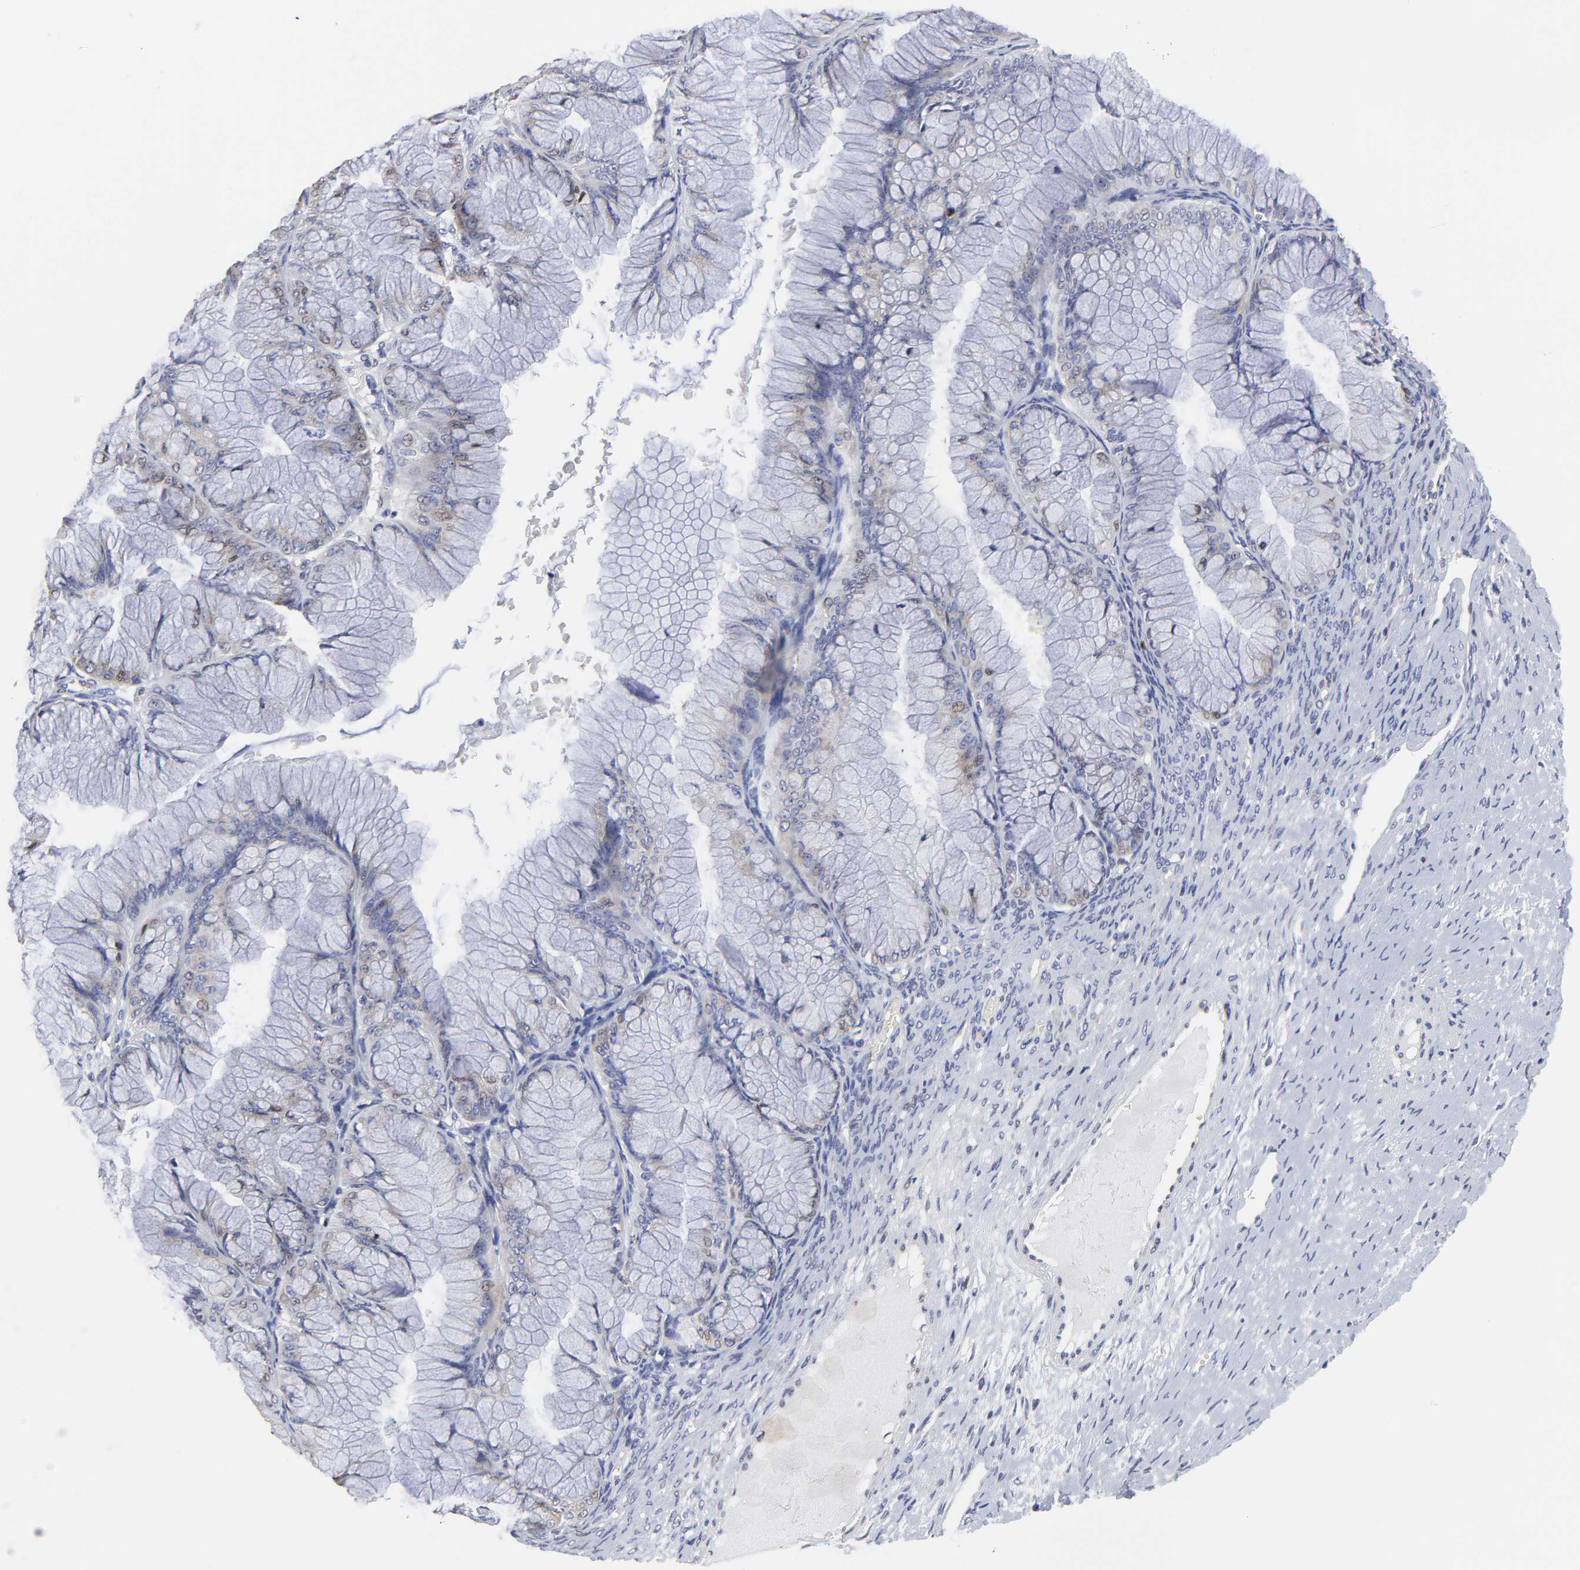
{"staining": {"intensity": "weak", "quantity": "<25%", "location": "cytoplasmic/membranous"}, "tissue": "ovarian cancer", "cell_type": "Tumor cells", "image_type": "cancer", "snomed": [{"axis": "morphology", "description": "Cystadenocarcinoma, mucinous, NOS"}, {"axis": "topography", "description": "Ovary"}], "caption": "IHC photomicrograph of neoplastic tissue: ovarian mucinous cystadenocarcinoma stained with DAB (3,3'-diaminobenzidine) exhibits no significant protein positivity in tumor cells. Brightfield microscopy of IHC stained with DAB (3,3'-diaminobenzidine) (brown) and hematoxylin (blue), captured at high magnification.", "gene": "NCAPH", "patient": {"sex": "female", "age": 63}}